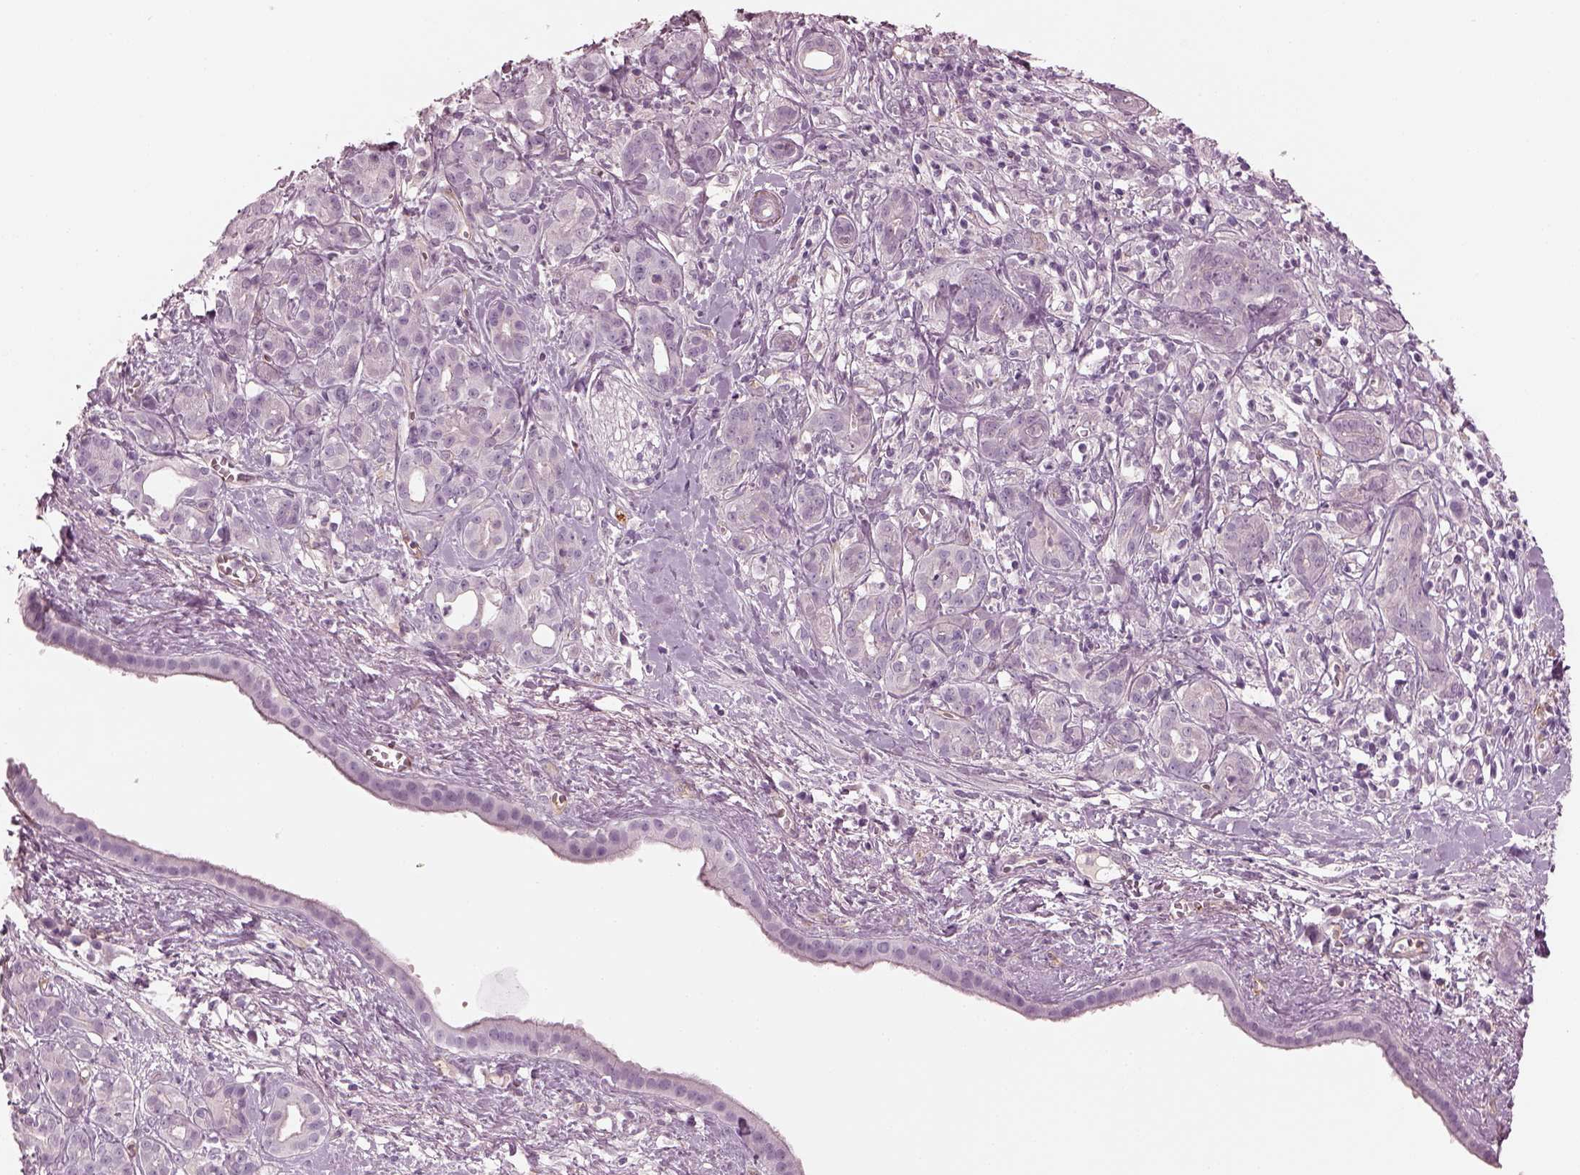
{"staining": {"intensity": "negative", "quantity": "none", "location": "none"}, "tissue": "pancreatic cancer", "cell_type": "Tumor cells", "image_type": "cancer", "snomed": [{"axis": "morphology", "description": "Adenocarcinoma, NOS"}, {"axis": "topography", "description": "Pancreas"}], "caption": "Immunohistochemistry photomicrograph of adenocarcinoma (pancreatic) stained for a protein (brown), which reveals no positivity in tumor cells.", "gene": "EIF4E1B", "patient": {"sex": "male", "age": 61}}